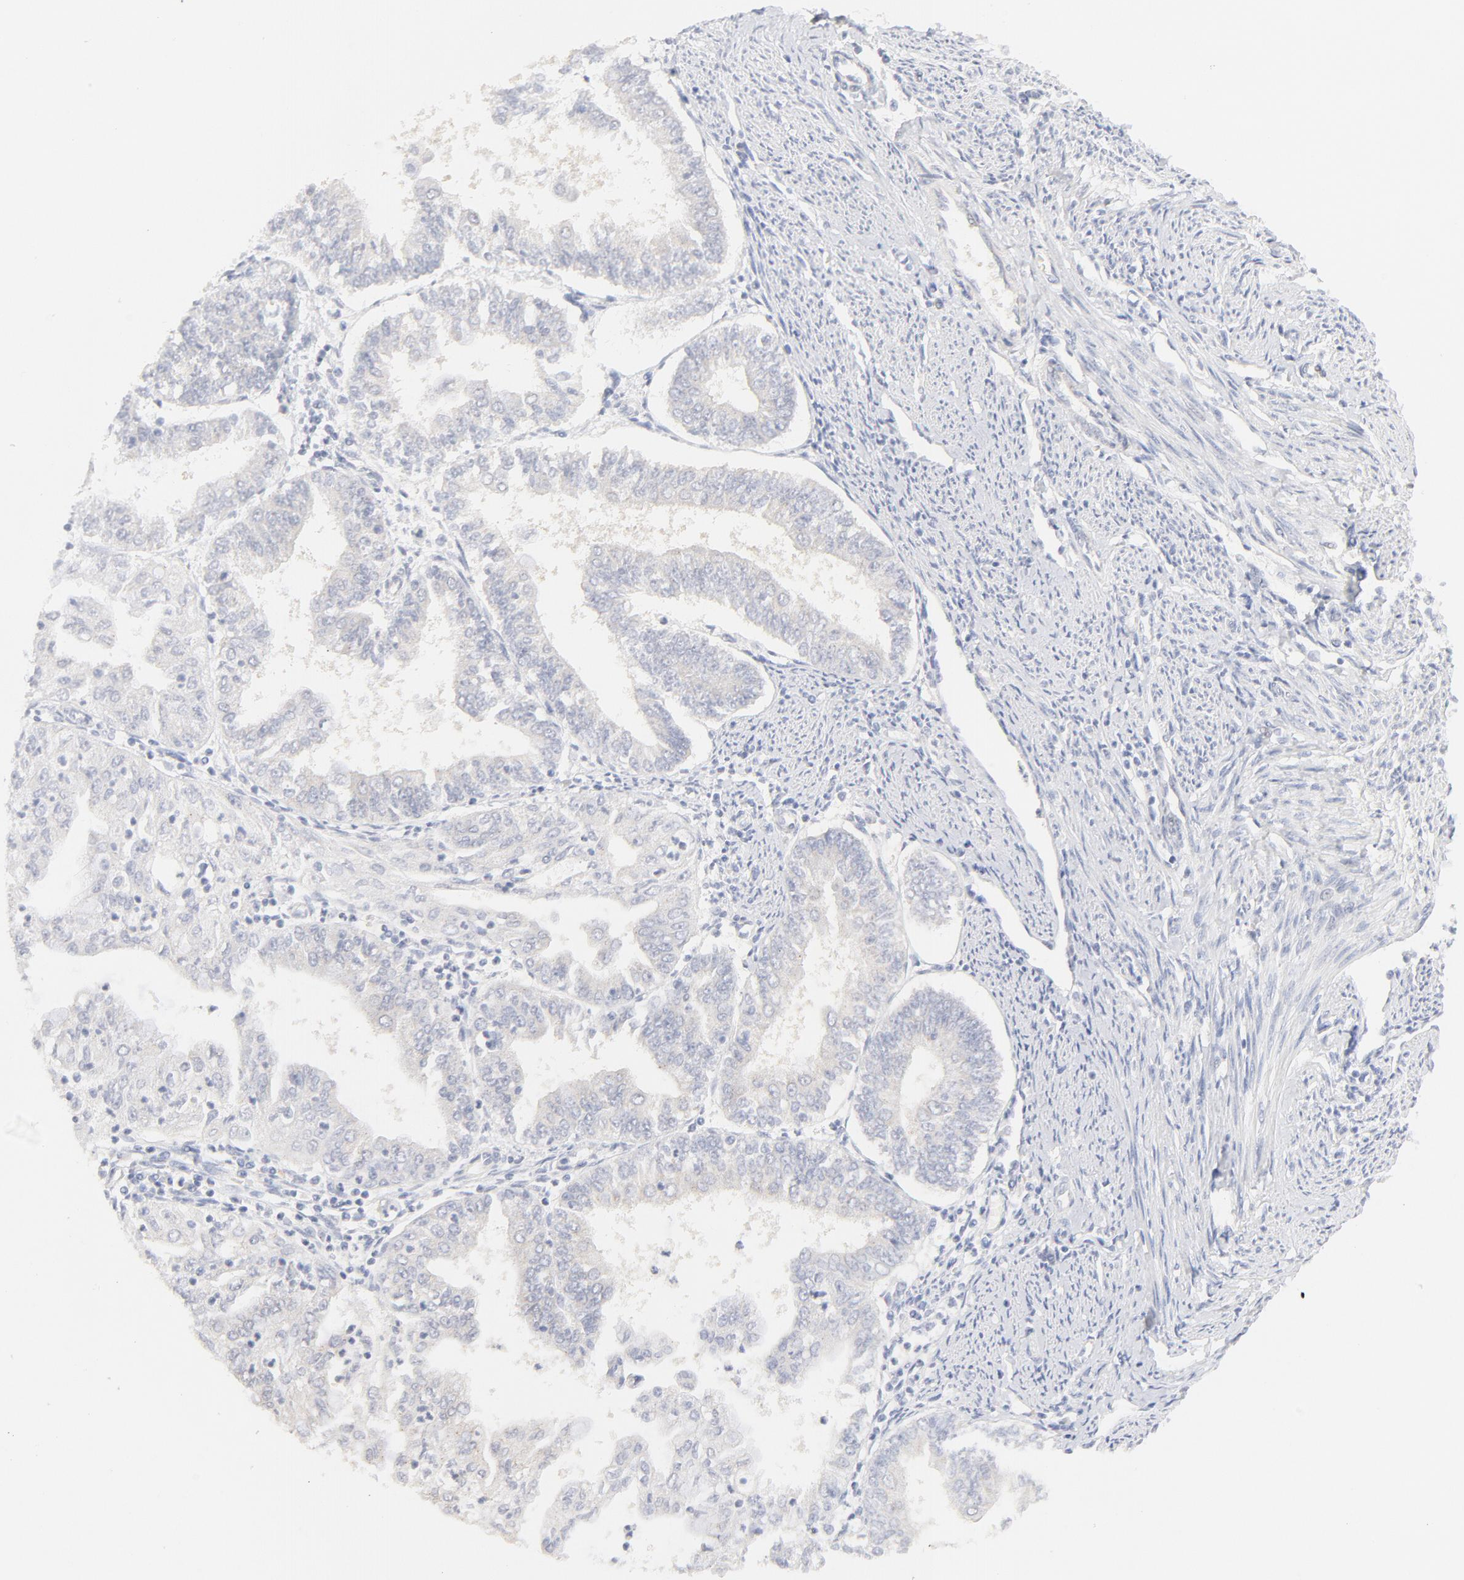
{"staining": {"intensity": "negative", "quantity": "none", "location": "none"}, "tissue": "endometrial cancer", "cell_type": "Tumor cells", "image_type": "cancer", "snomed": [{"axis": "morphology", "description": "Adenocarcinoma, NOS"}, {"axis": "topography", "description": "Endometrium"}], "caption": "This is an immunohistochemistry photomicrograph of endometrial cancer. There is no positivity in tumor cells.", "gene": "NKX2-2", "patient": {"sex": "female", "age": 75}}